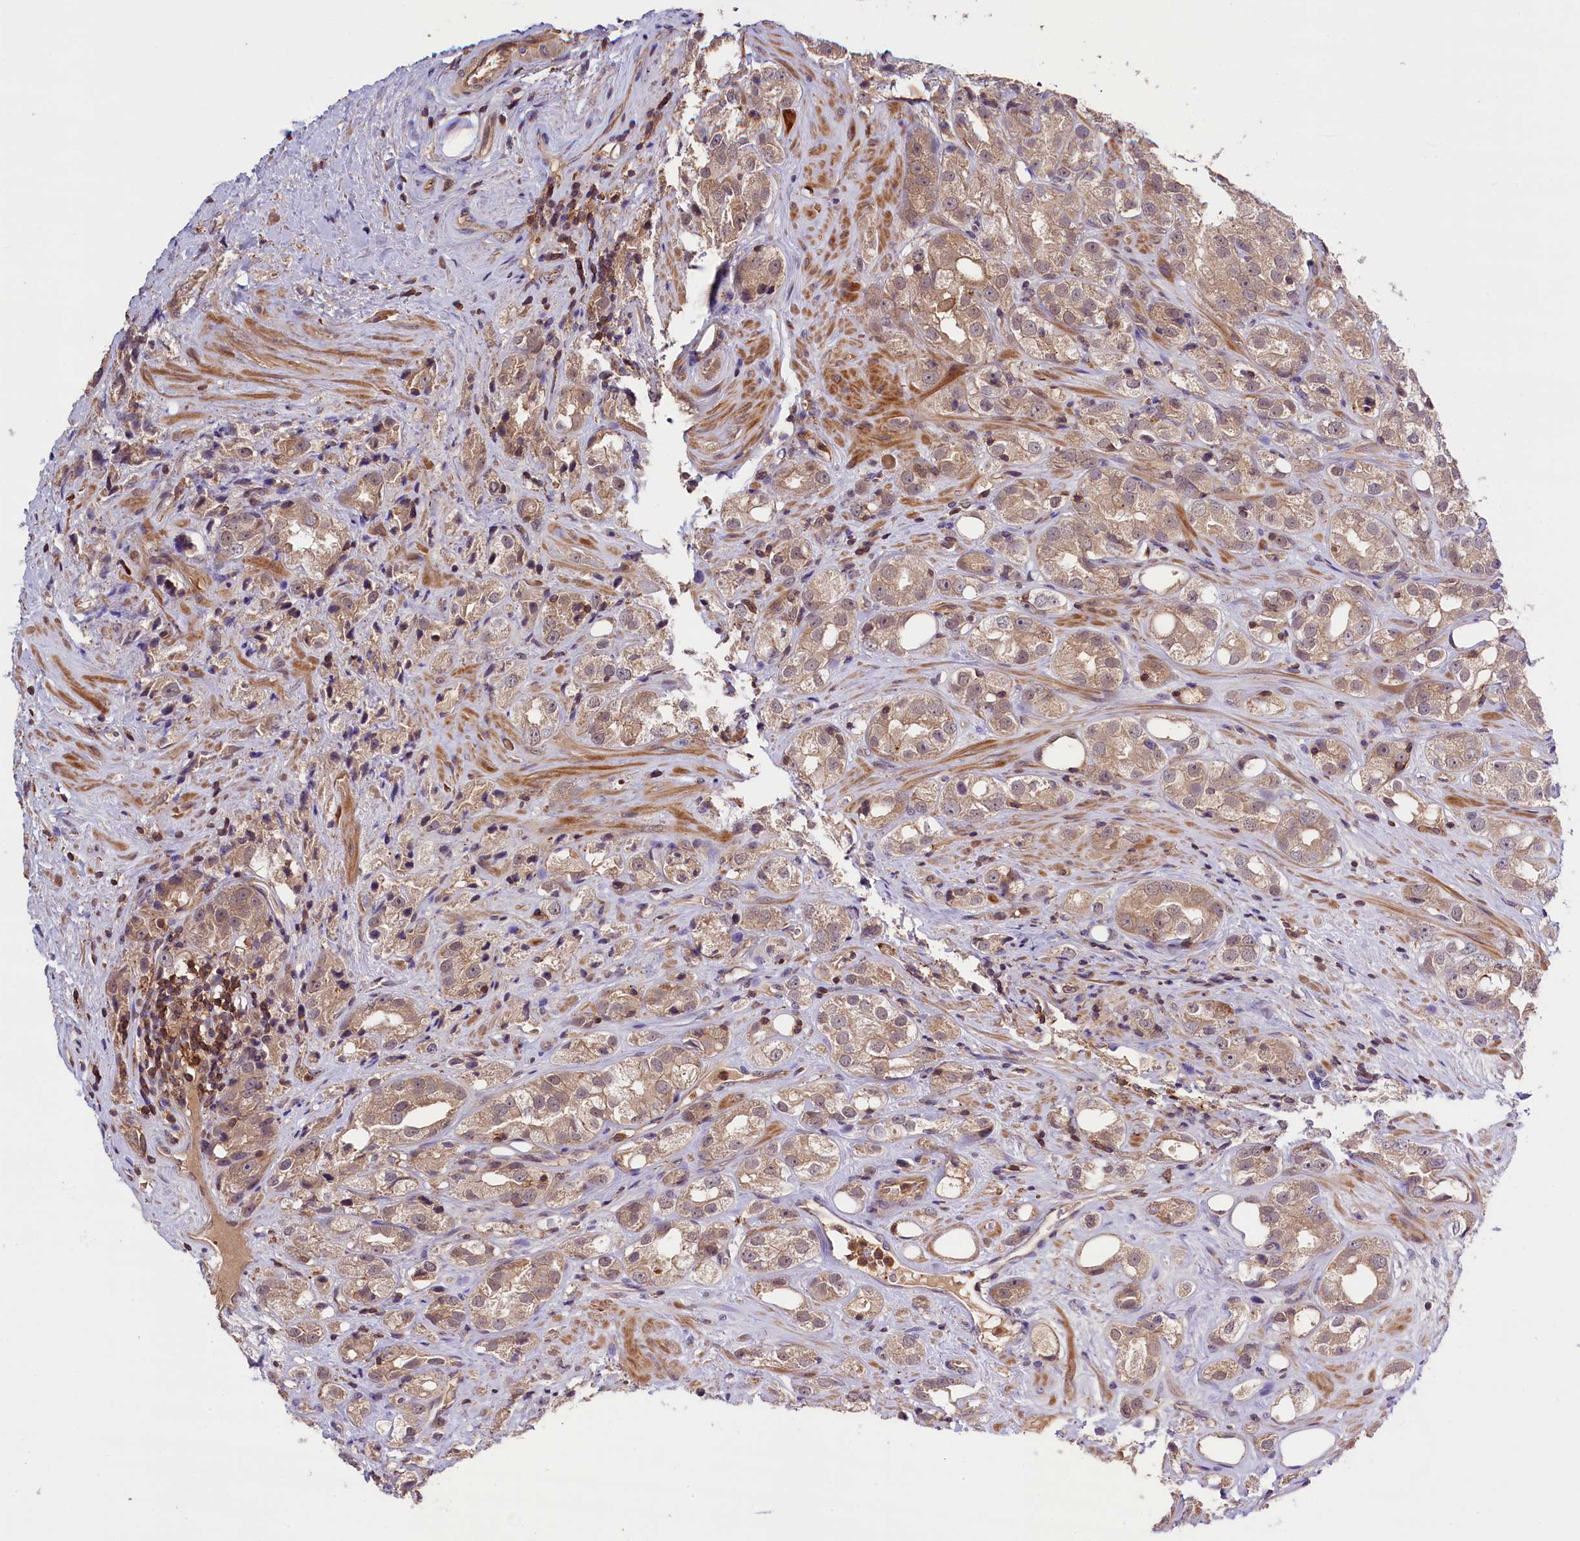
{"staining": {"intensity": "weak", "quantity": ">75%", "location": "cytoplasmic/membranous"}, "tissue": "prostate cancer", "cell_type": "Tumor cells", "image_type": "cancer", "snomed": [{"axis": "morphology", "description": "Adenocarcinoma, NOS"}, {"axis": "topography", "description": "Prostate"}], "caption": "Immunohistochemistry of human adenocarcinoma (prostate) exhibits low levels of weak cytoplasmic/membranous staining in about >75% of tumor cells.", "gene": "SKIDA1", "patient": {"sex": "male", "age": 79}}